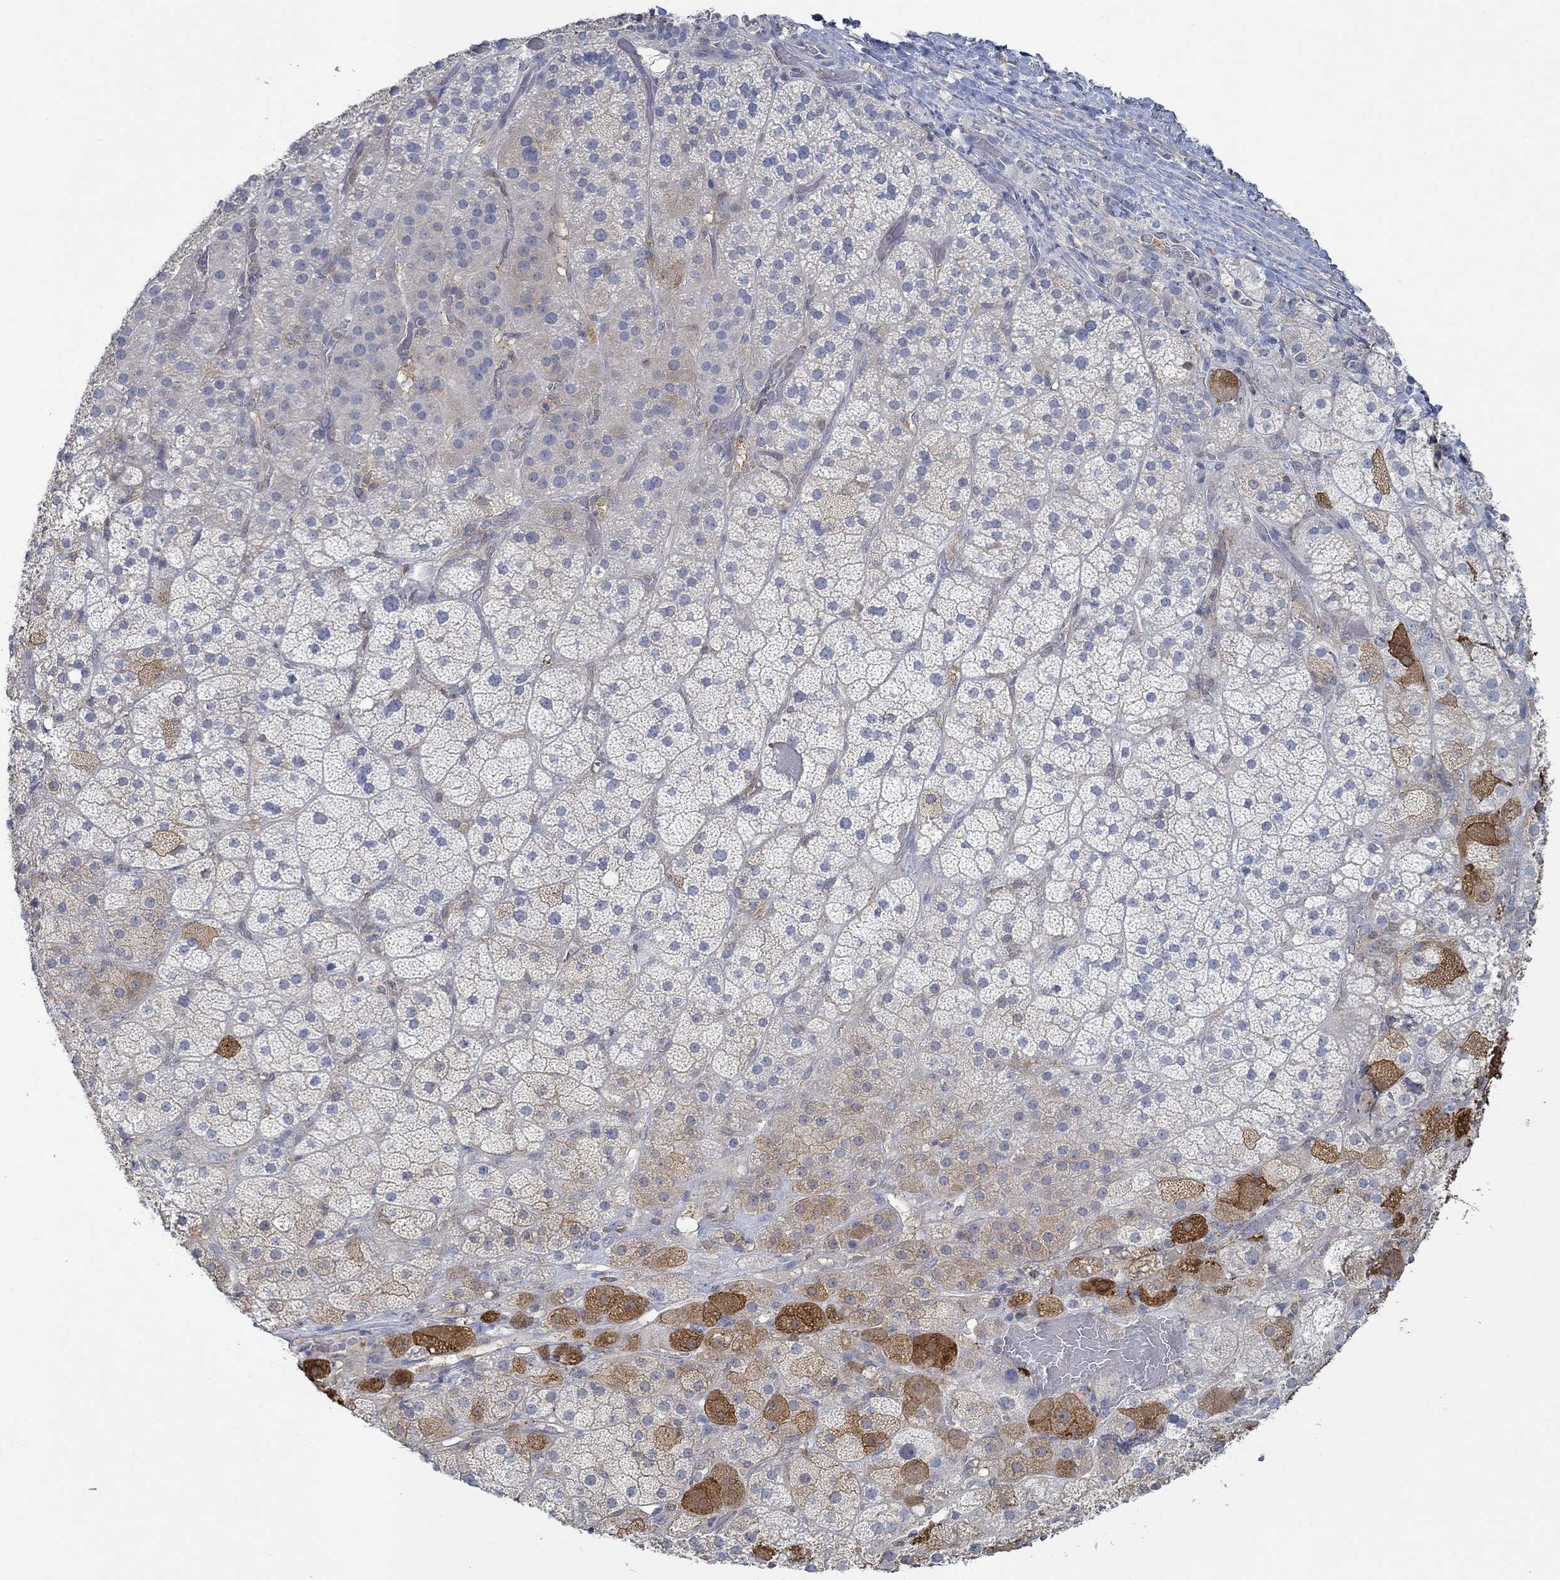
{"staining": {"intensity": "strong", "quantity": "<25%", "location": "cytoplasmic/membranous"}, "tissue": "adrenal gland", "cell_type": "Glandular cells", "image_type": "normal", "snomed": [{"axis": "morphology", "description": "Normal tissue, NOS"}, {"axis": "topography", "description": "Adrenal gland"}], "caption": "Protein positivity by IHC demonstrates strong cytoplasmic/membranous positivity in about <25% of glandular cells in benign adrenal gland.", "gene": "MTHFR", "patient": {"sex": "male", "age": 57}}